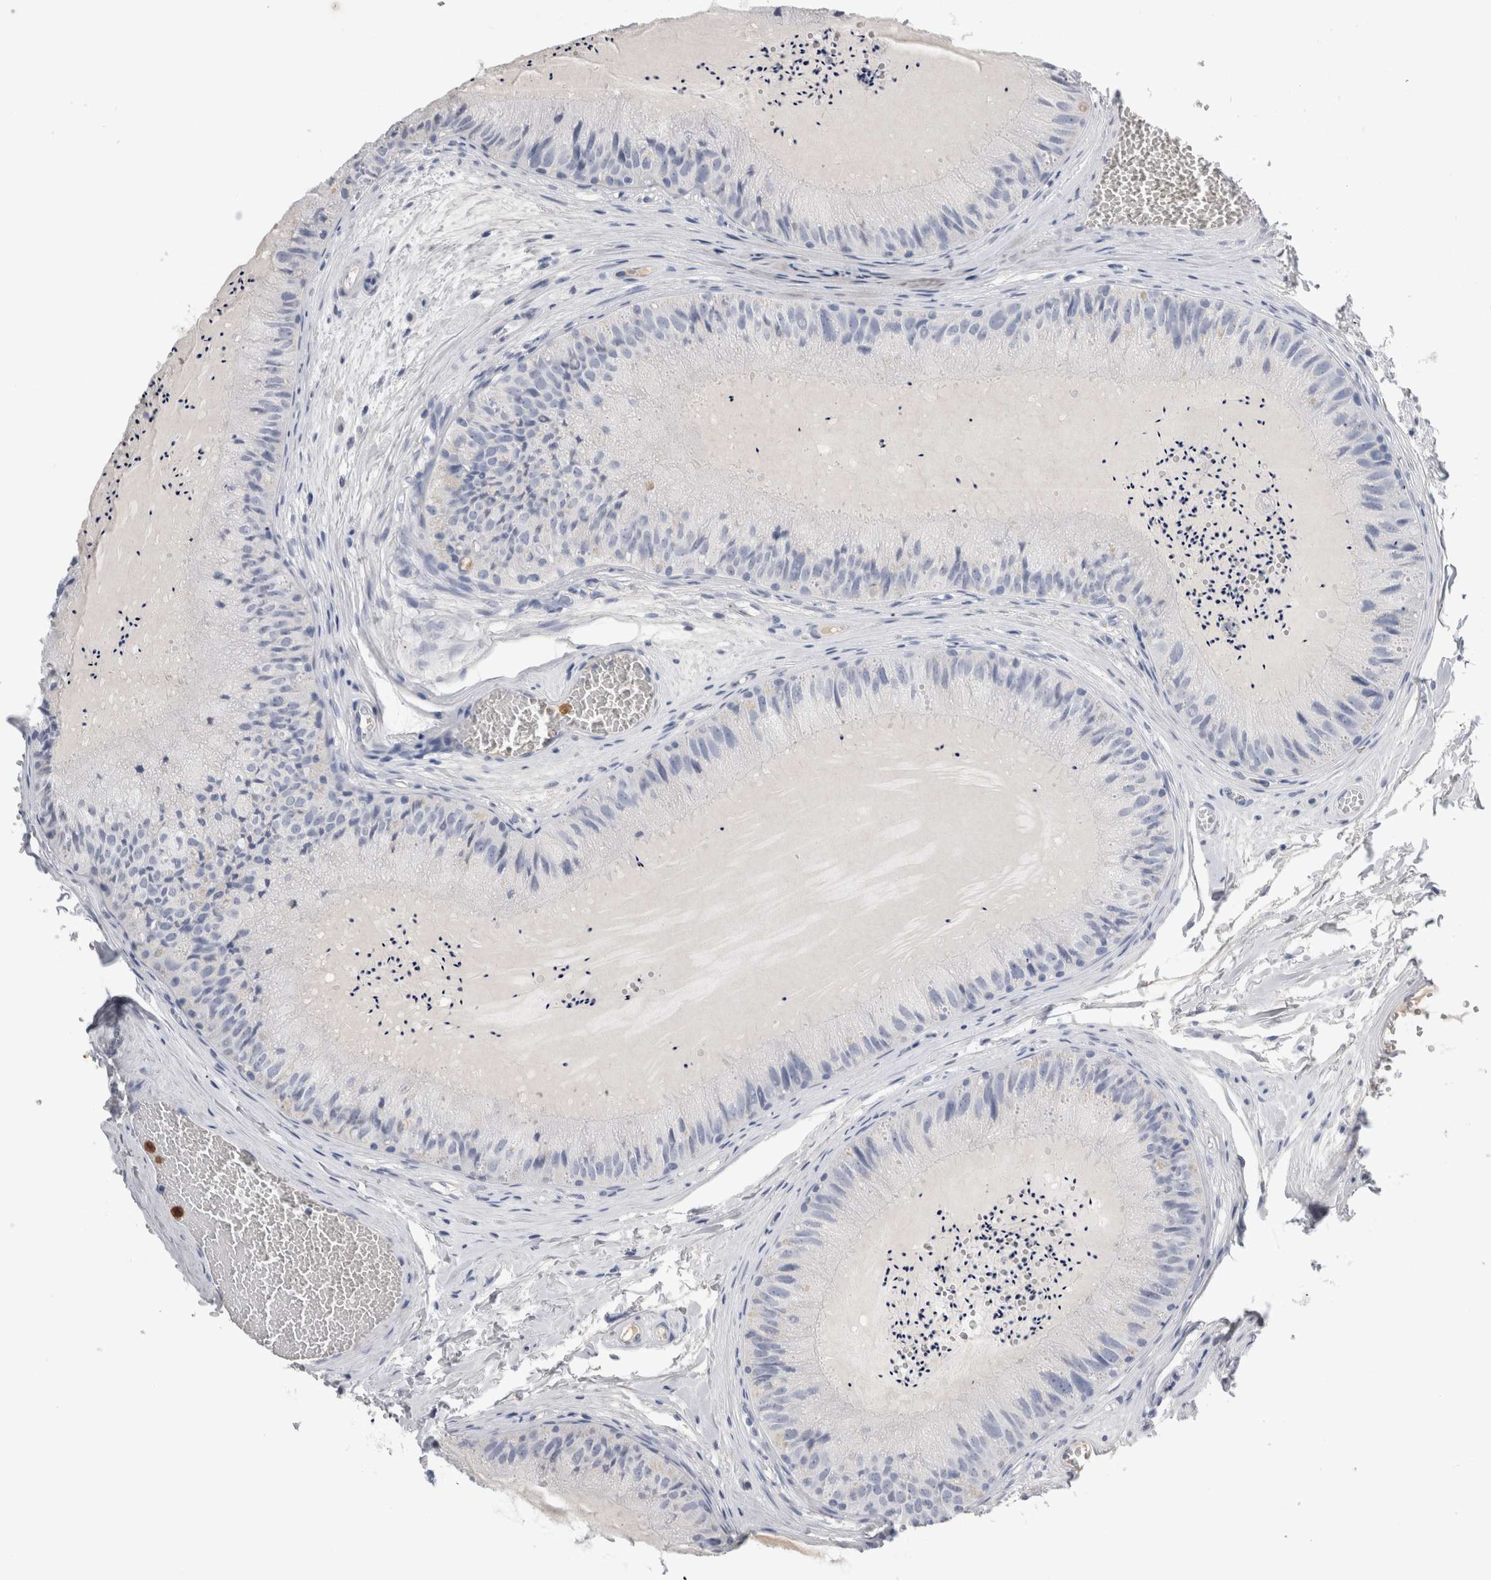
{"staining": {"intensity": "negative", "quantity": "none", "location": "none"}, "tissue": "epididymis", "cell_type": "Glandular cells", "image_type": "normal", "snomed": [{"axis": "morphology", "description": "Normal tissue, NOS"}, {"axis": "topography", "description": "Epididymis"}], "caption": "Immunohistochemical staining of normal human epididymis shows no significant positivity in glandular cells.", "gene": "S100A12", "patient": {"sex": "male", "age": 31}}